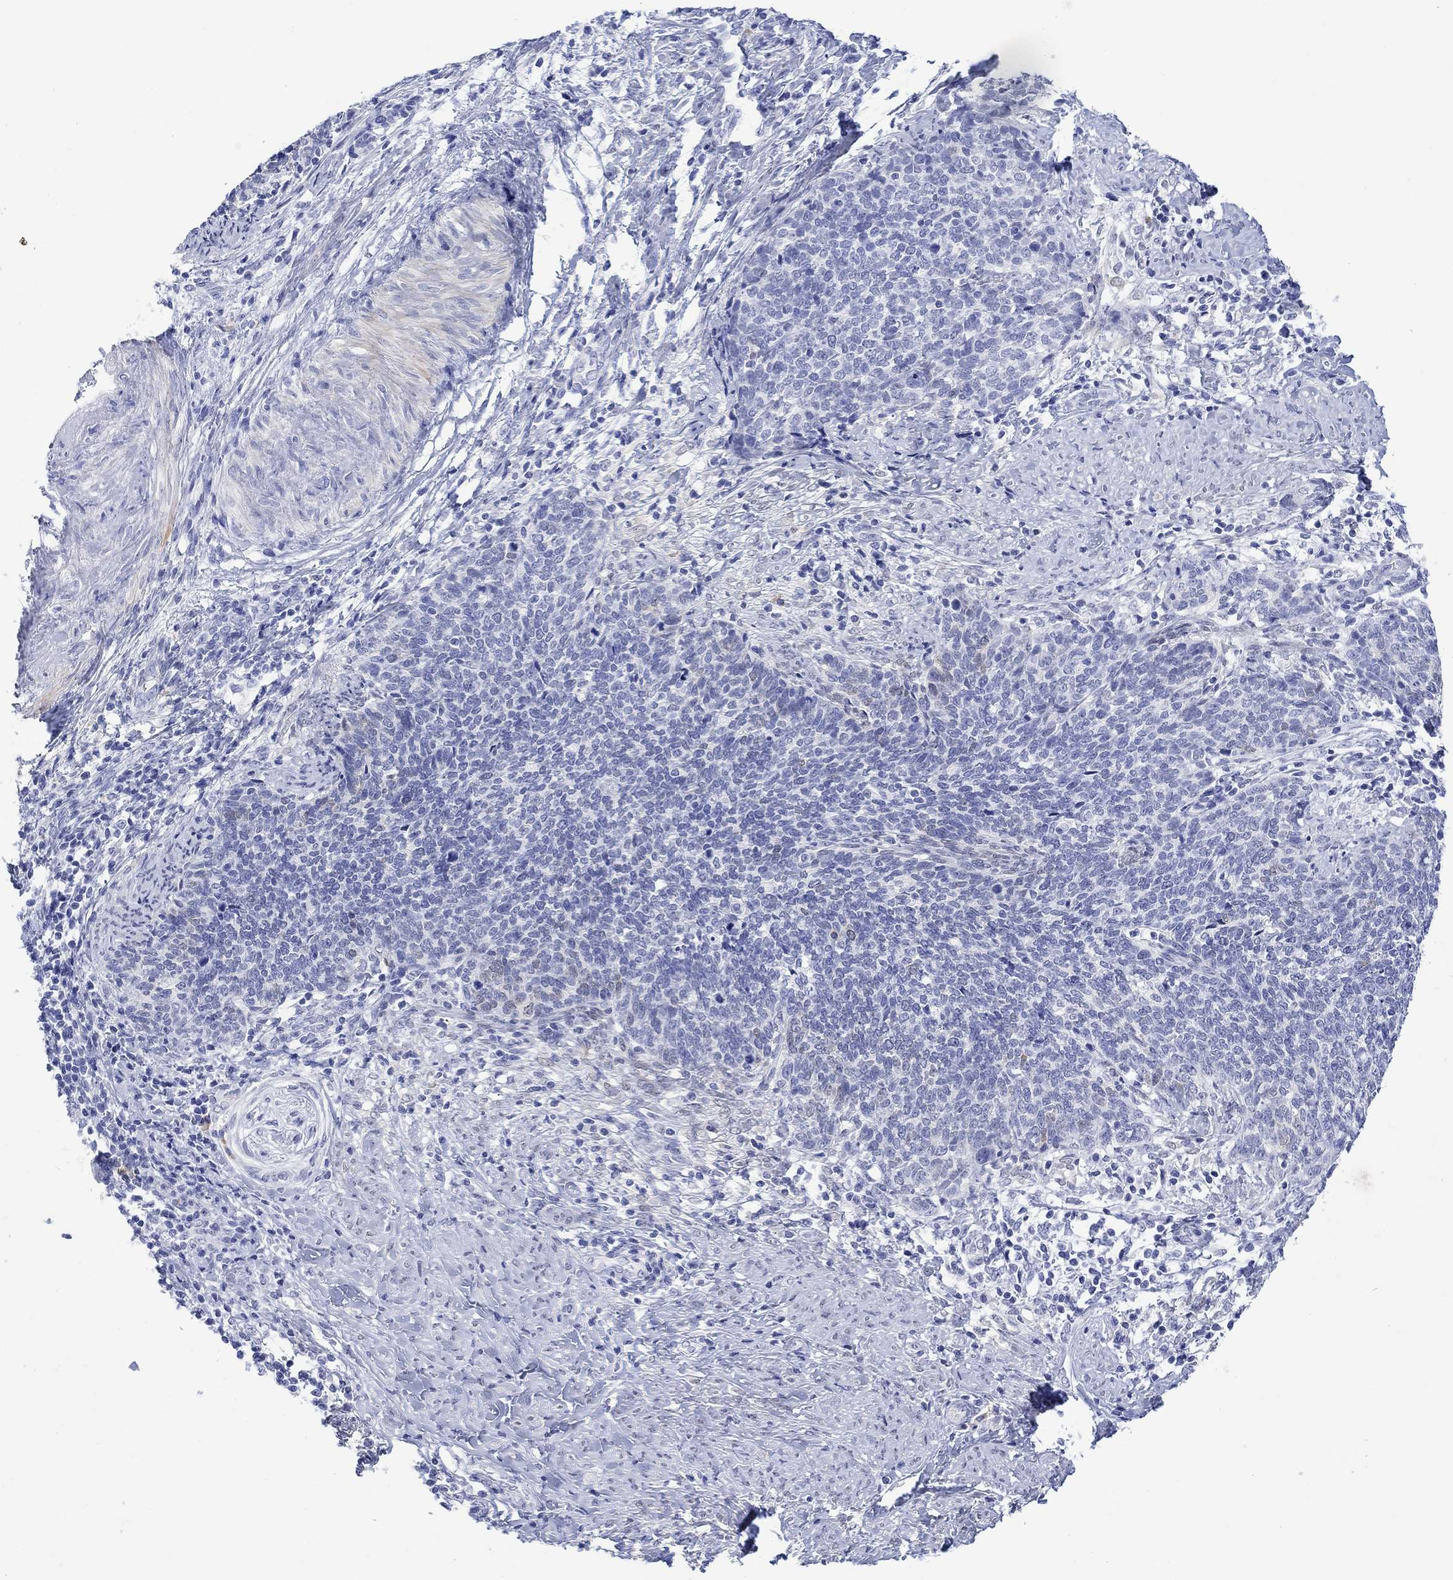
{"staining": {"intensity": "negative", "quantity": "none", "location": "none"}, "tissue": "cervical cancer", "cell_type": "Tumor cells", "image_type": "cancer", "snomed": [{"axis": "morphology", "description": "Normal tissue, NOS"}, {"axis": "morphology", "description": "Squamous cell carcinoma, NOS"}, {"axis": "topography", "description": "Cervix"}], "caption": "An image of squamous cell carcinoma (cervical) stained for a protein demonstrates no brown staining in tumor cells.", "gene": "MSI1", "patient": {"sex": "female", "age": 39}}